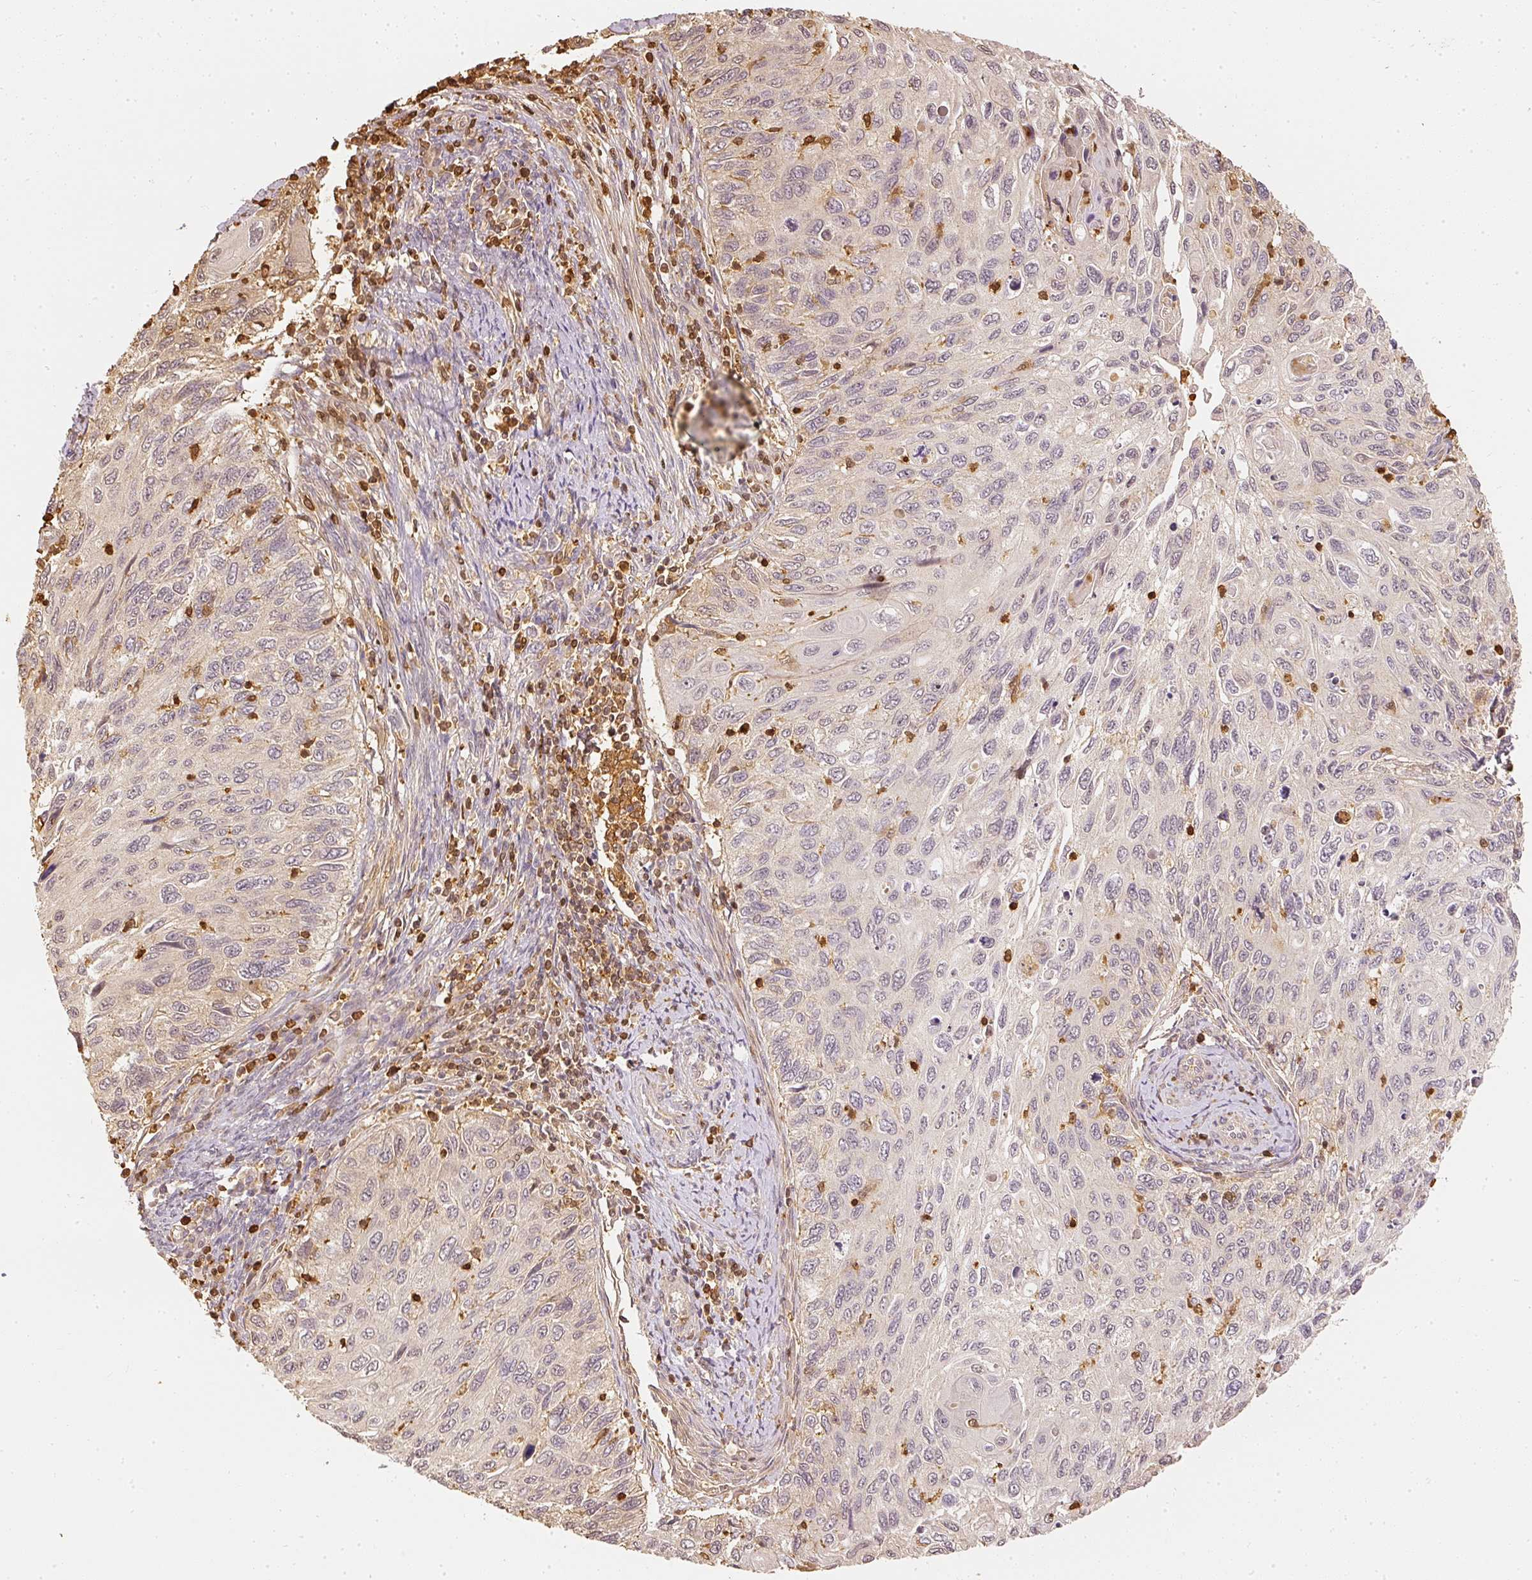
{"staining": {"intensity": "negative", "quantity": "none", "location": "none"}, "tissue": "cervical cancer", "cell_type": "Tumor cells", "image_type": "cancer", "snomed": [{"axis": "morphology", "description": "Squamous cell carcinoma, NOS"}, {"axis": "topography", "description": "Cervix"}], "caption": "A high-resolution image shows immunohistochemistry staining of squamous cell carcinoma (cervical), which exhibits no significant staining in tumor cells. (Immunohistochemistry, brightfield microscopy, high magnification).", "gene": "PFN1", "patient": {"sex": "female", "age": 70}}